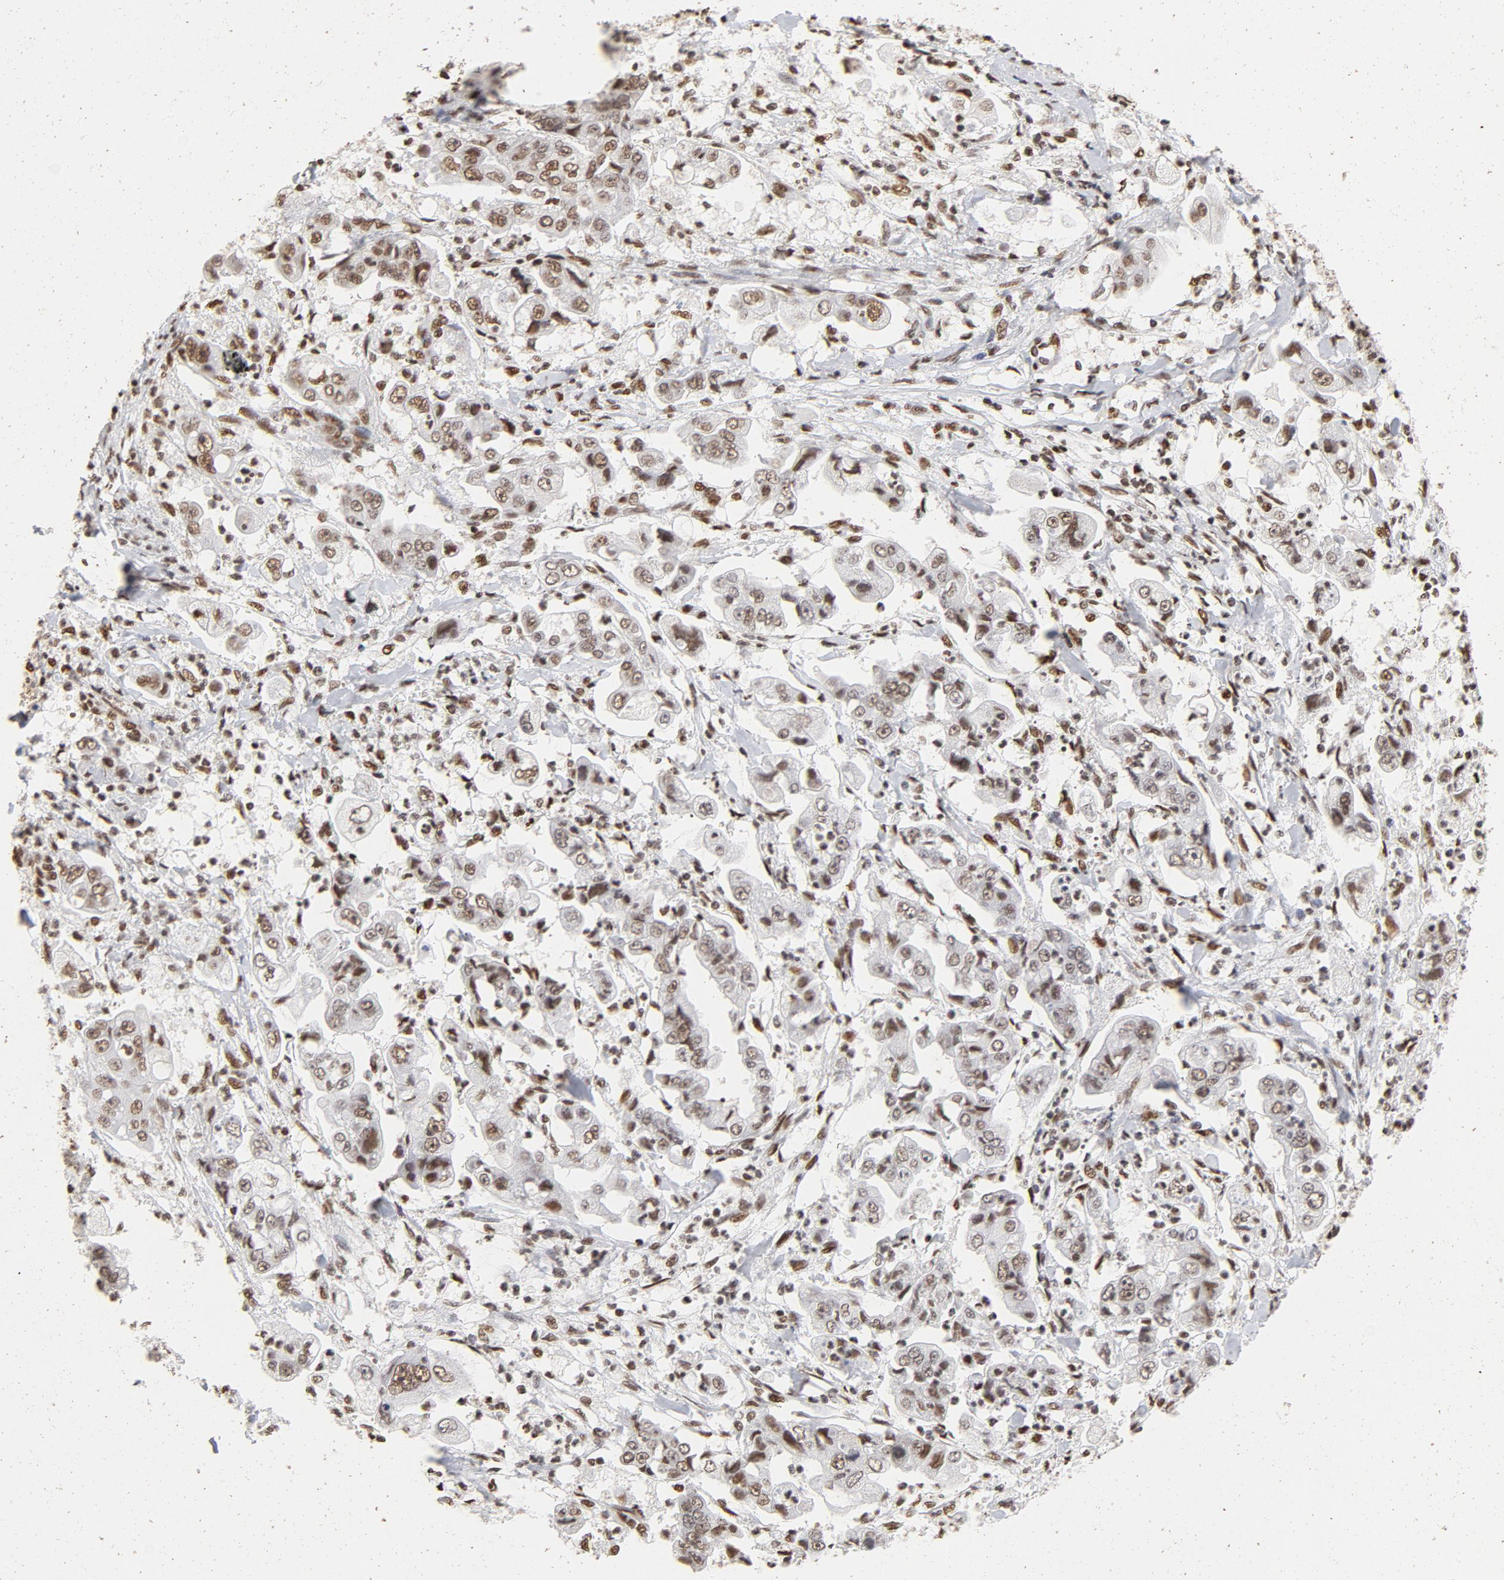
{"staining": {"intensity": "moderate", "quantity": ">75%", "location": "nuclear"}, "tissue": "stomach cancer", "cell_type": "Tumor cells", "image_type": "cancer", "snomed": [{"axis": "morphology", "description": "Adenocarcinoma, NOS"}, {"axis": "topography", "description": "Stomach"}], "caption": "Approximately >75% of tumor cells in human stomach cancer (adenocarcinoma) reveal moderate nuclear protein expression as visualized by brown immunohistochemical staining.", "gene": "TP53BP1", "patient": {"sex": "male", "age": 62}}